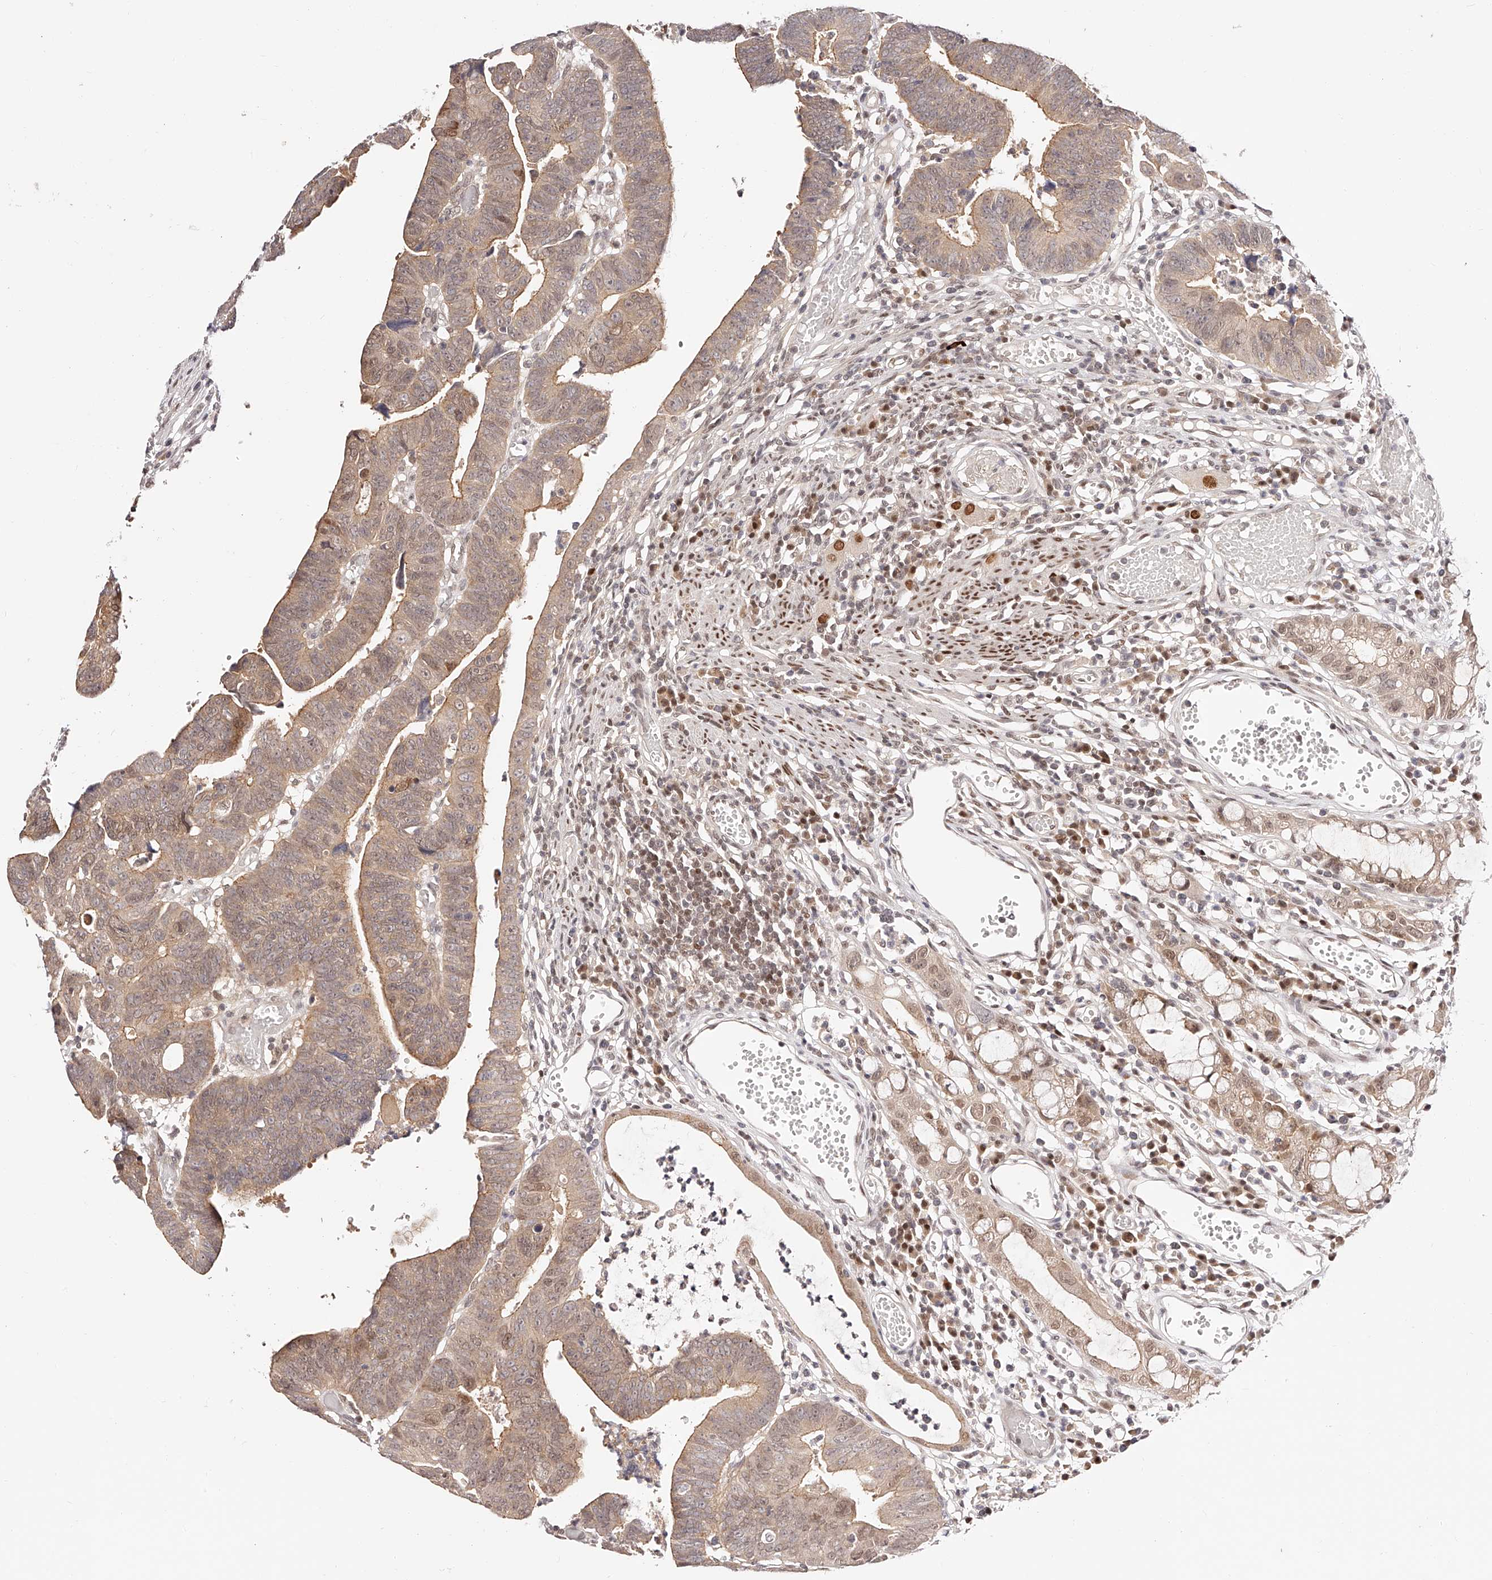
{"staining": {"intensity": "weak", "quantity": ">75%", "location": "cytoplasmic/membranous,nuclear"}, "tissue": "colorectal cancer", "cell_type": "Tumor cells", "image_type": "cancer", "snomed": [{"axis": "morphology", "description": "Adenocarcinoma, NOS"}, {"axis": "topography", "description": "Rectum"}], "caption": "The photomicrograph reveals a brown stain indicating the presence of a protein in the cytoplasmic/membranous and nuclear of tumor cells in colorectal cancer.", "gene": "USF3", "patient": {"sex": "female", "age": 65}}